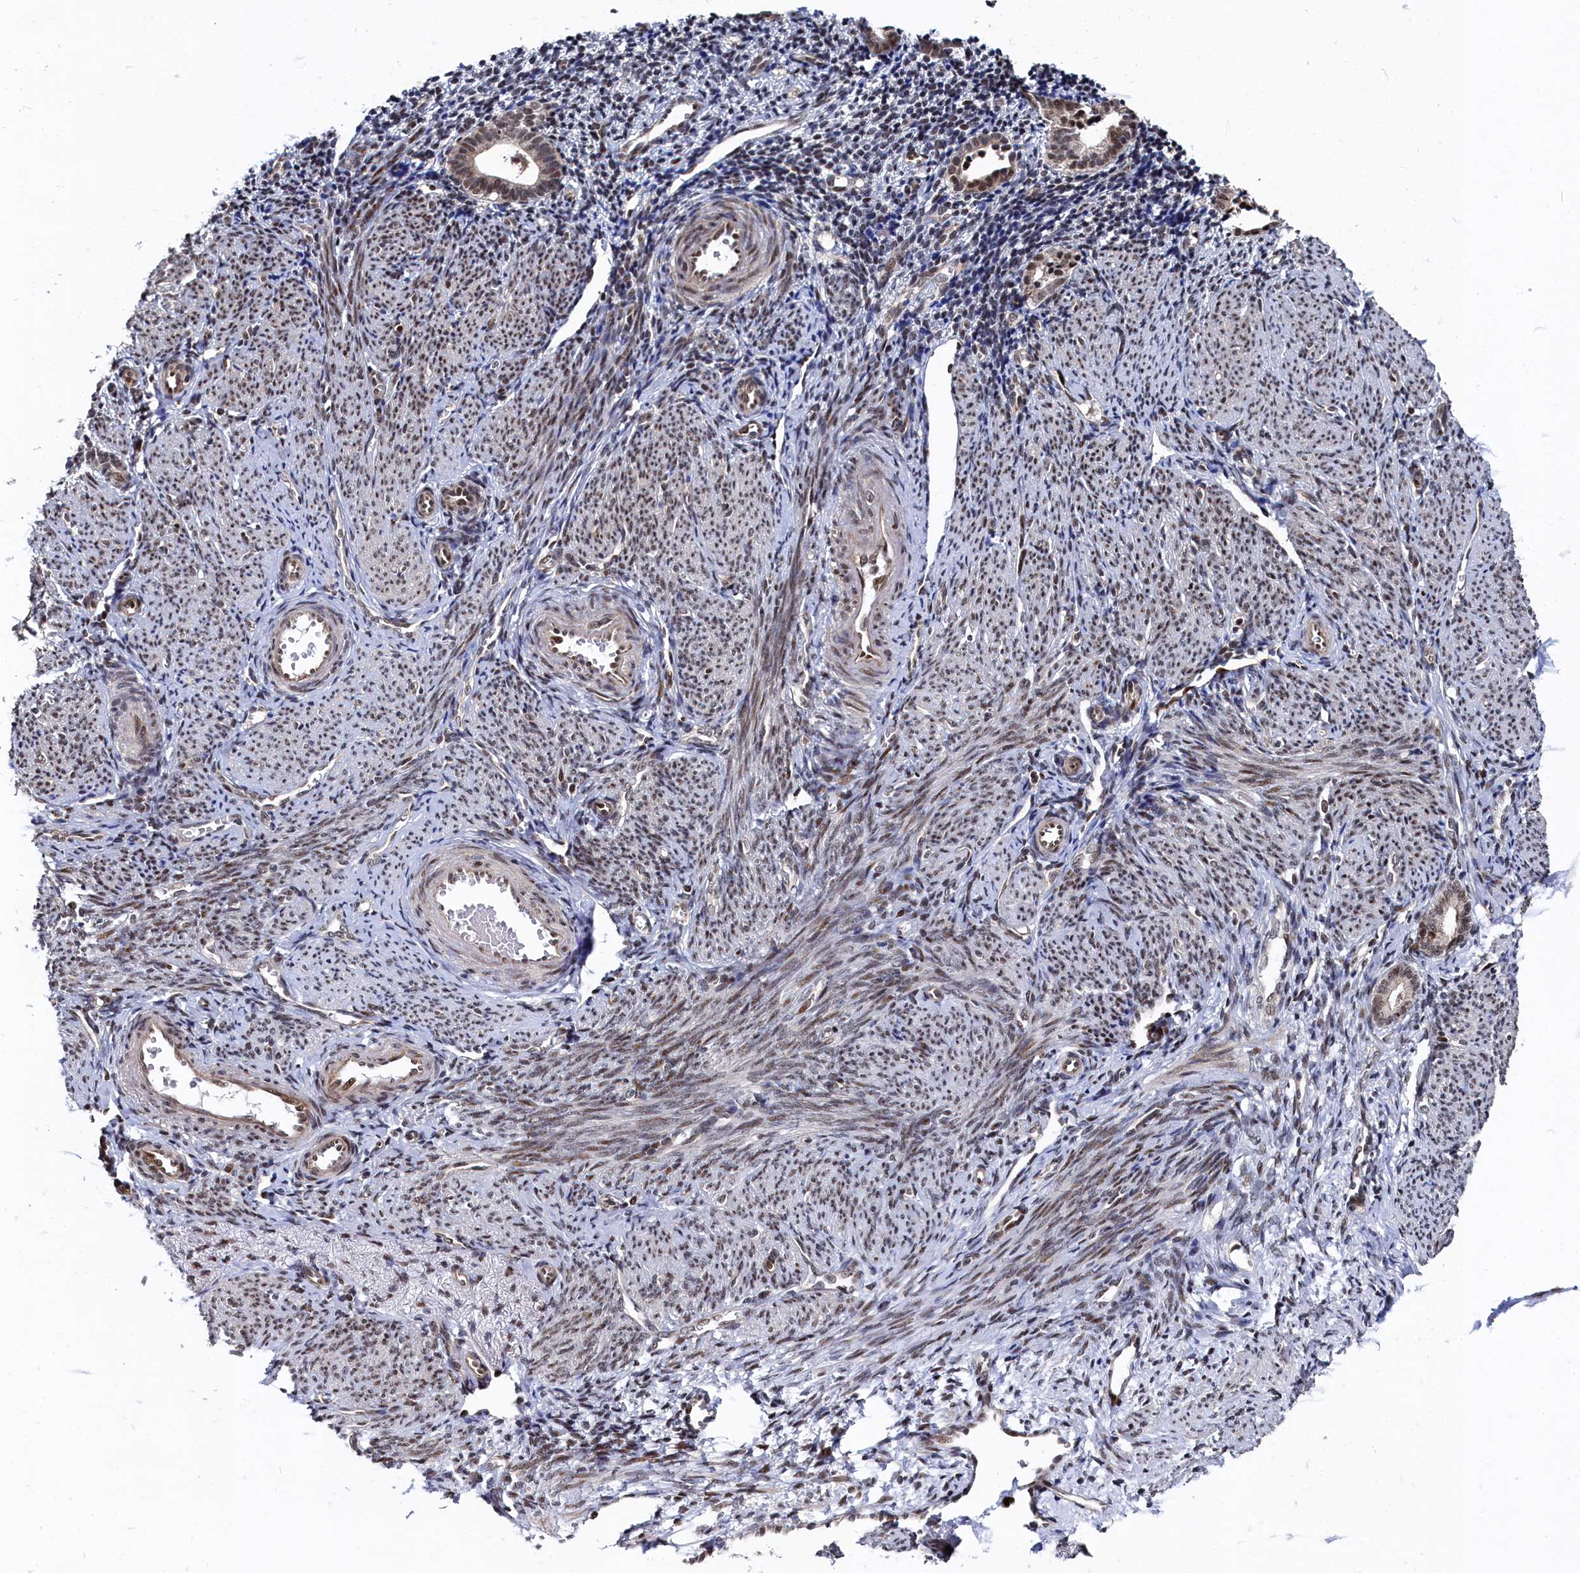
{"staining": {"intensity": "negative", "quantity": "none", "location": "none"}, "tissue": "endometrium", "cell_type": "Cells in endometrial stroma", "image_type": "normal", "snomed": [{"axis": "morphology", "description": "Normal tissue, NOS"}, {"axis": "topography", "description": "Endometrium"}], "caption": "Endometrium was stained to show a protein in brown. There is no significant positivity in cells in endometrial stroma. The staining is performed using DAB (3,3'-diaminobenzidine) brown chromogen with nuclei counter-stained in using hematoxylin.", "gene": "BUB3", "patient": {"sex": "female", "age": 56}}